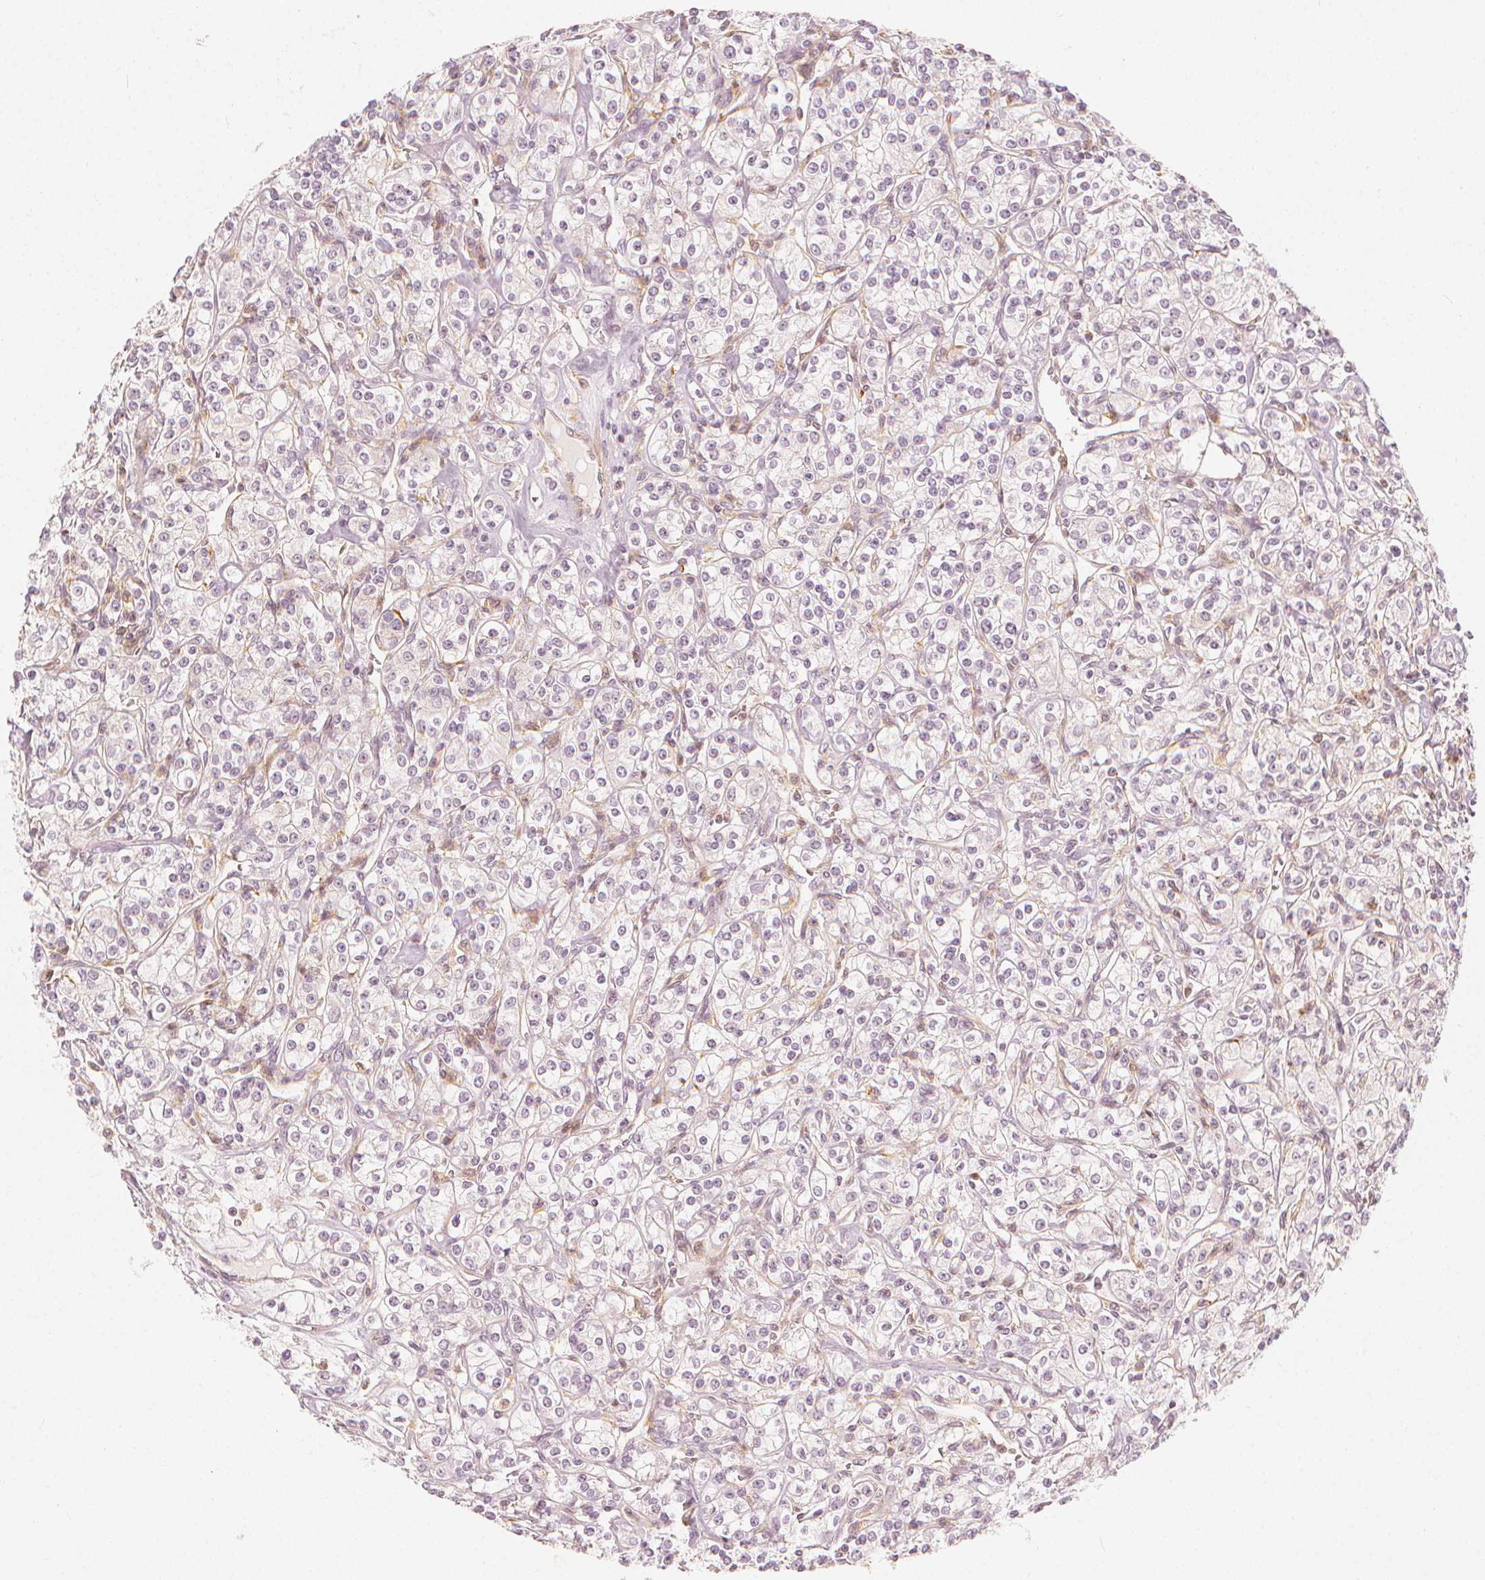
{"staining": {"intensity": "negative", "quantity": "none", "location": "none"}, "tissue": "renal cancer", "cell_type": "Tumor cells", "image_type": "cancer", "snomed": [{"axis": "morphology", "description": "Adenocarcinoma, NOS"}, {"axis": "topography", "description": "Kidney"}], "caption": "This is an IHC image of renal cancer (adenocarcinoma). There is no staining in tumor cells.", "gene": "ARHGAP26", "patient": {"sex": "male", "age": 77}}